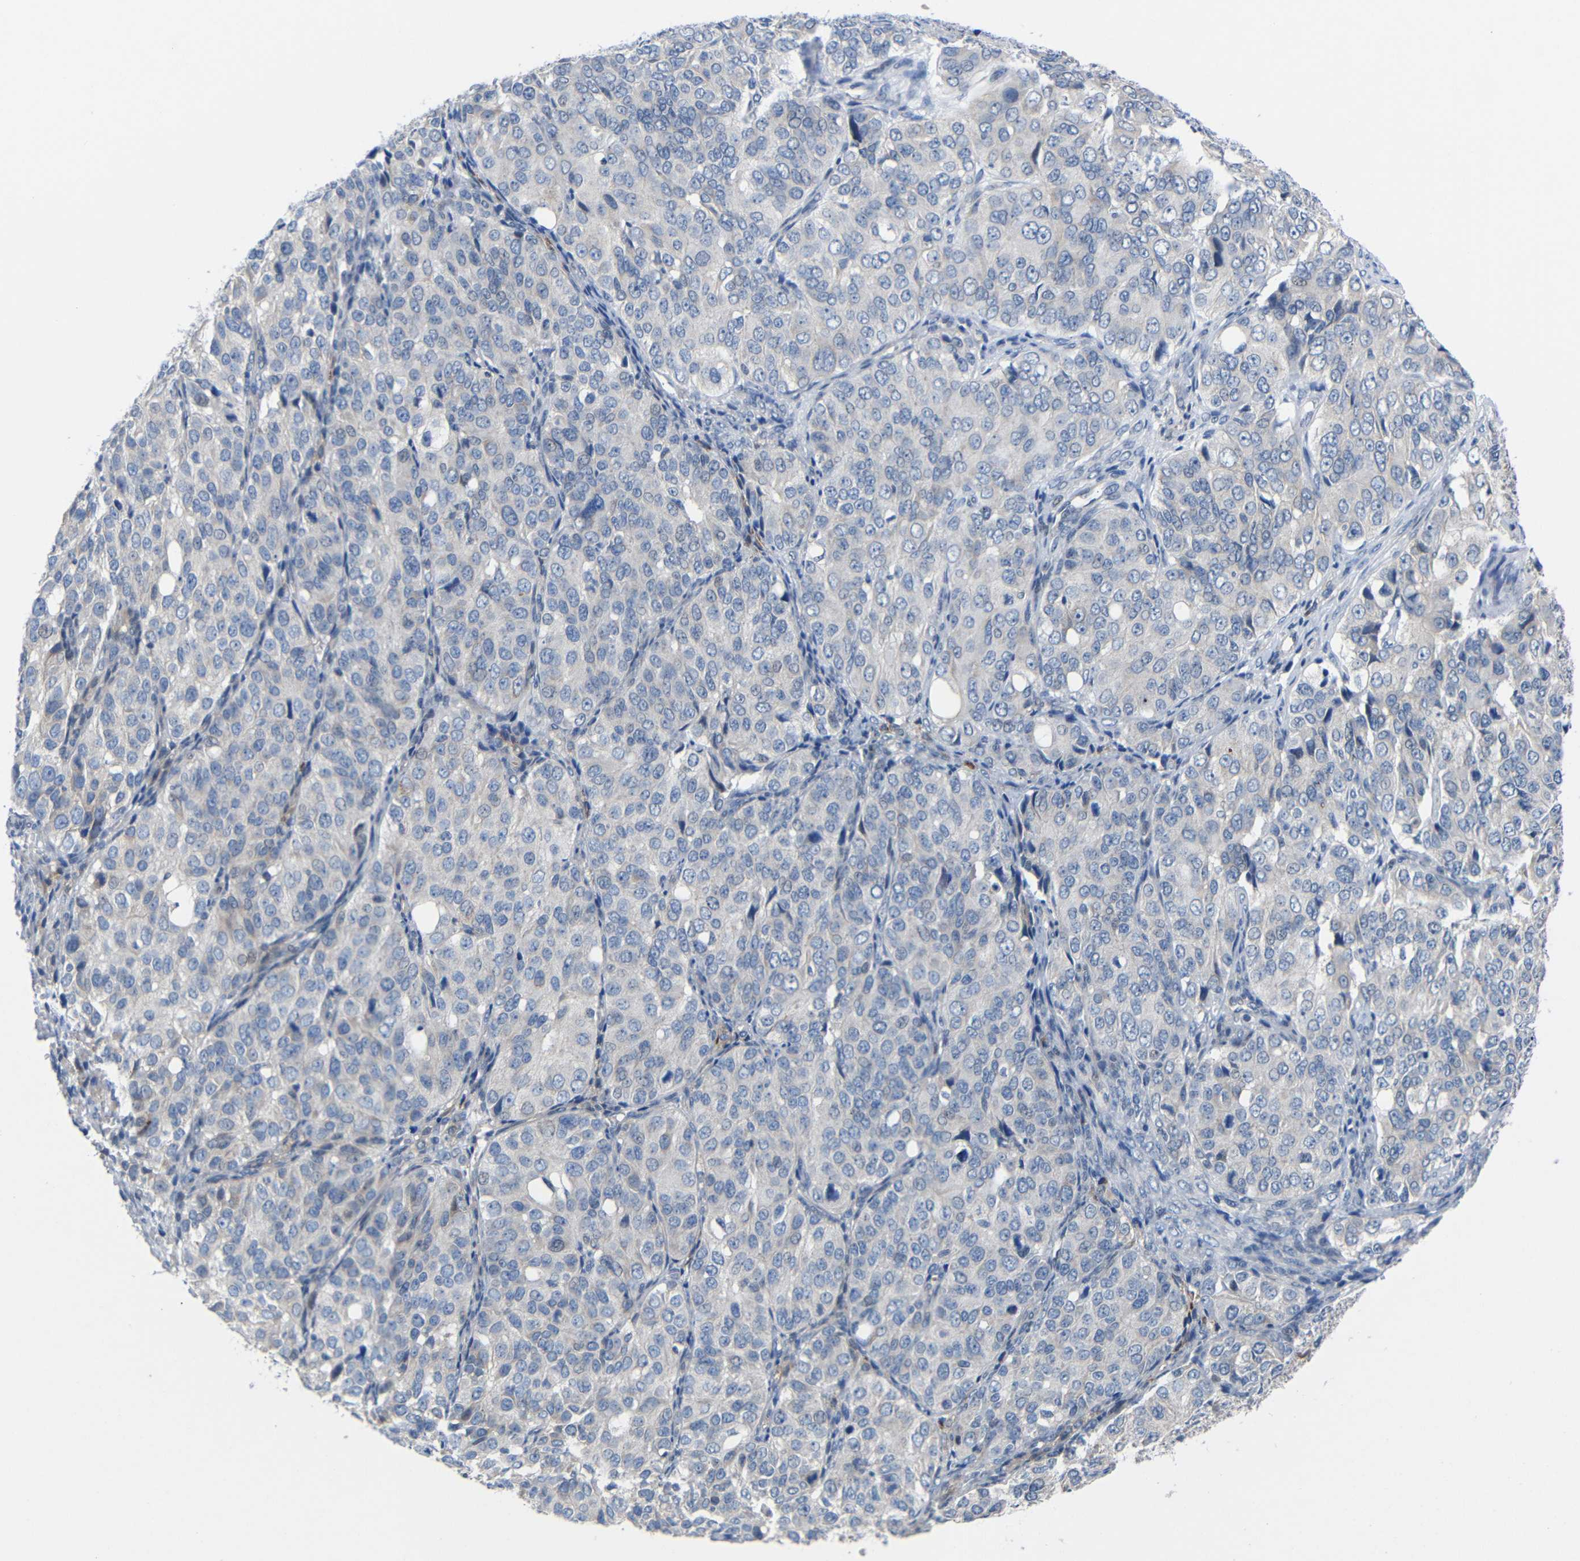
{"staining": {"intensity": "weak", "quantity": "<25%", "location": "cytoplasmic/membranous"}, "tissue": "ovarian cancer", "cell_type": "Tumor cells", "image_type": "cancer", "snomed": [{"axis": "morphology", "description": "Carcinoma, endometroid"}, {"axis": "topography", "description": "Ovary"}], "caption": "Tumor cells are negative for brown protein staining in ovarian cancer (endometroid carcinoma).", "gene": "CMTM1", "patient": {"sex": "female", "age": 51}}